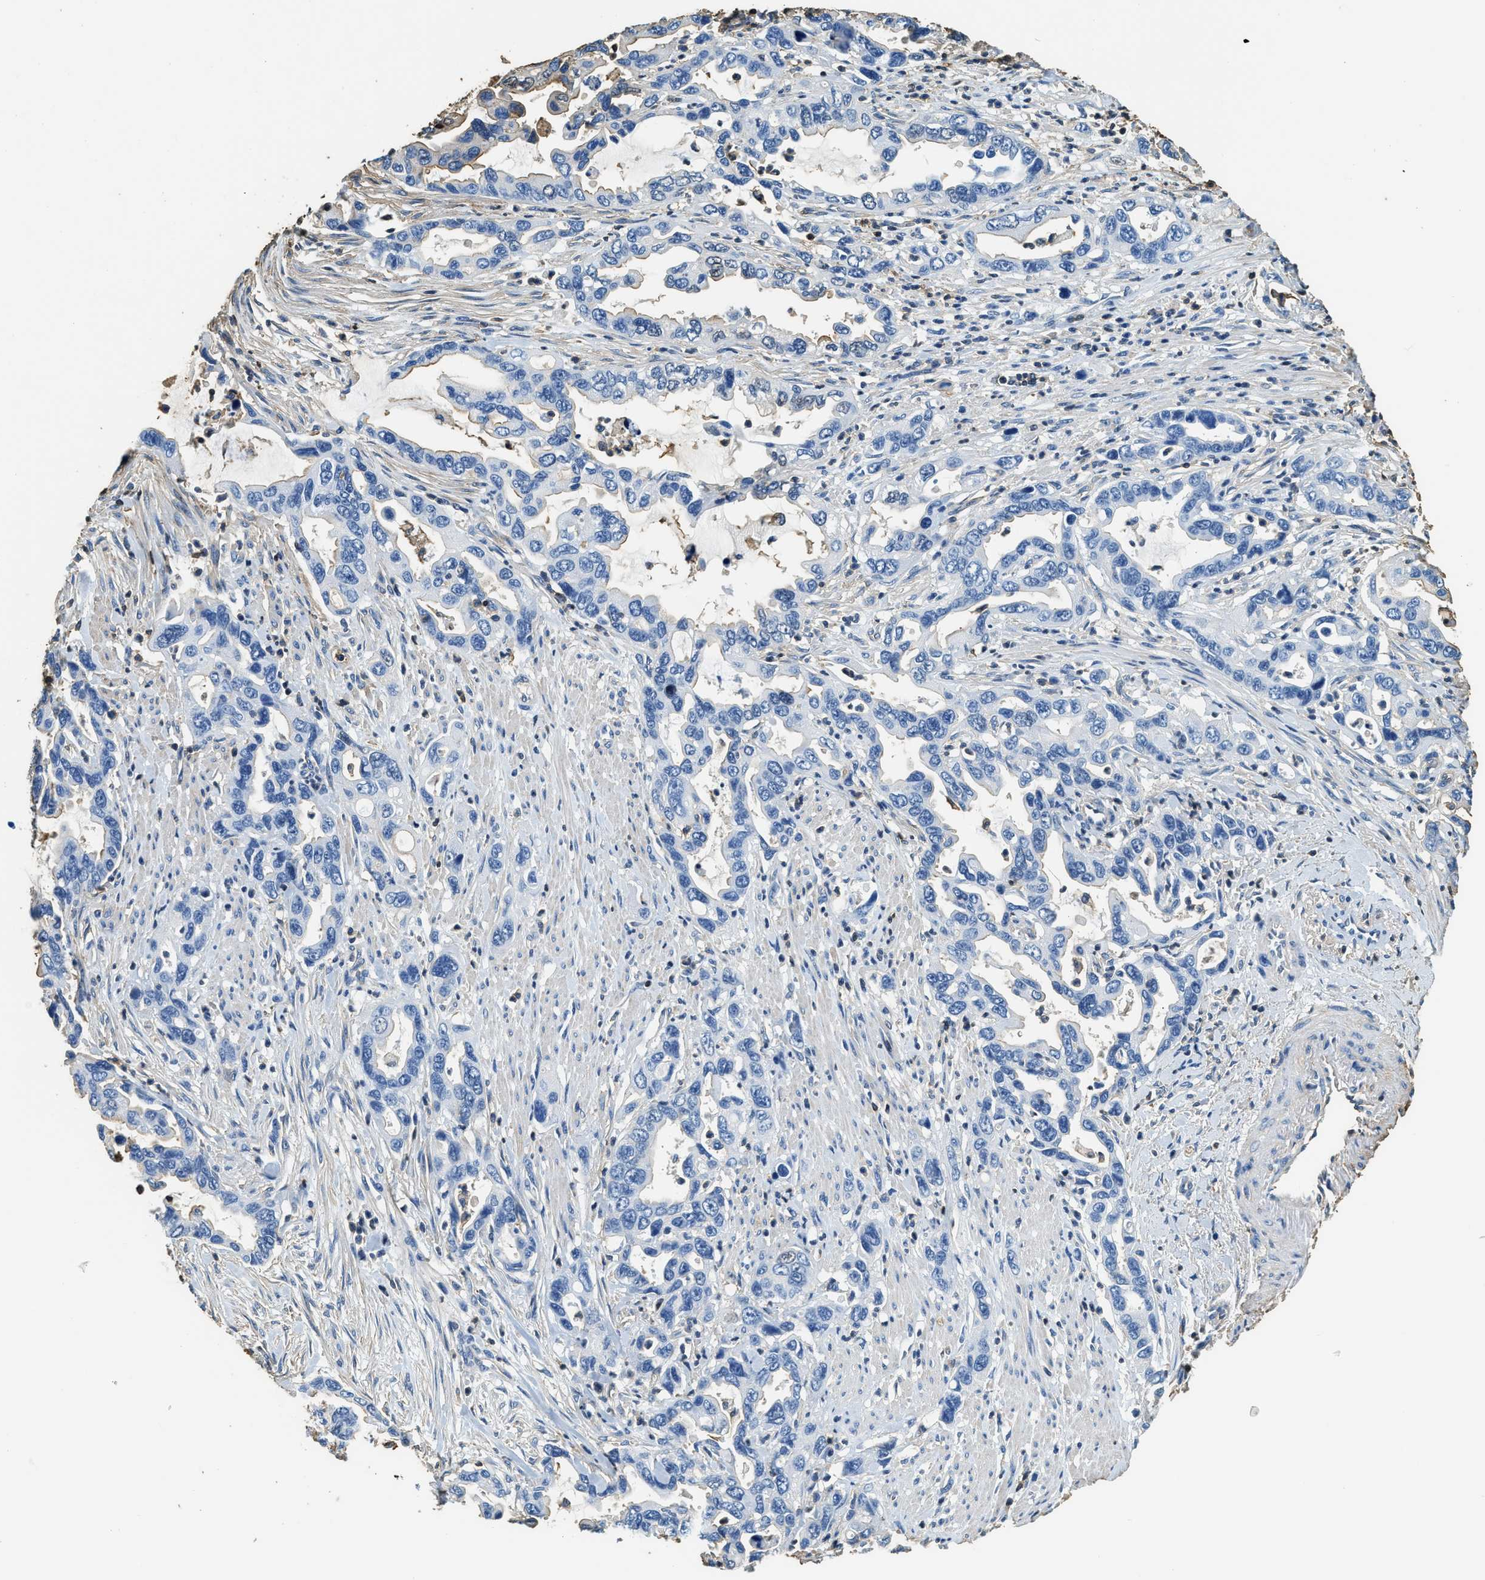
{"staining": {"intensity": "negative", "quantity": "none", "location": "none"}, "tissue": "pancreatic cancer", "cell_type": "Tumor cells", "image_type": "cancer", "snomed": [{"axis": "morphology", "description": "Adenocarcinoma, NOS"}, {"axis": "topography", "description": "Pancreas"}], "caption": "This is an immunohistochemistry (IHC) histopathology image of human pancreatic cancer (adenocarcinoma). There is no staining in tumor cells.", "gene": "ACCS", "patient": {"sex": "female", "age": 70}}